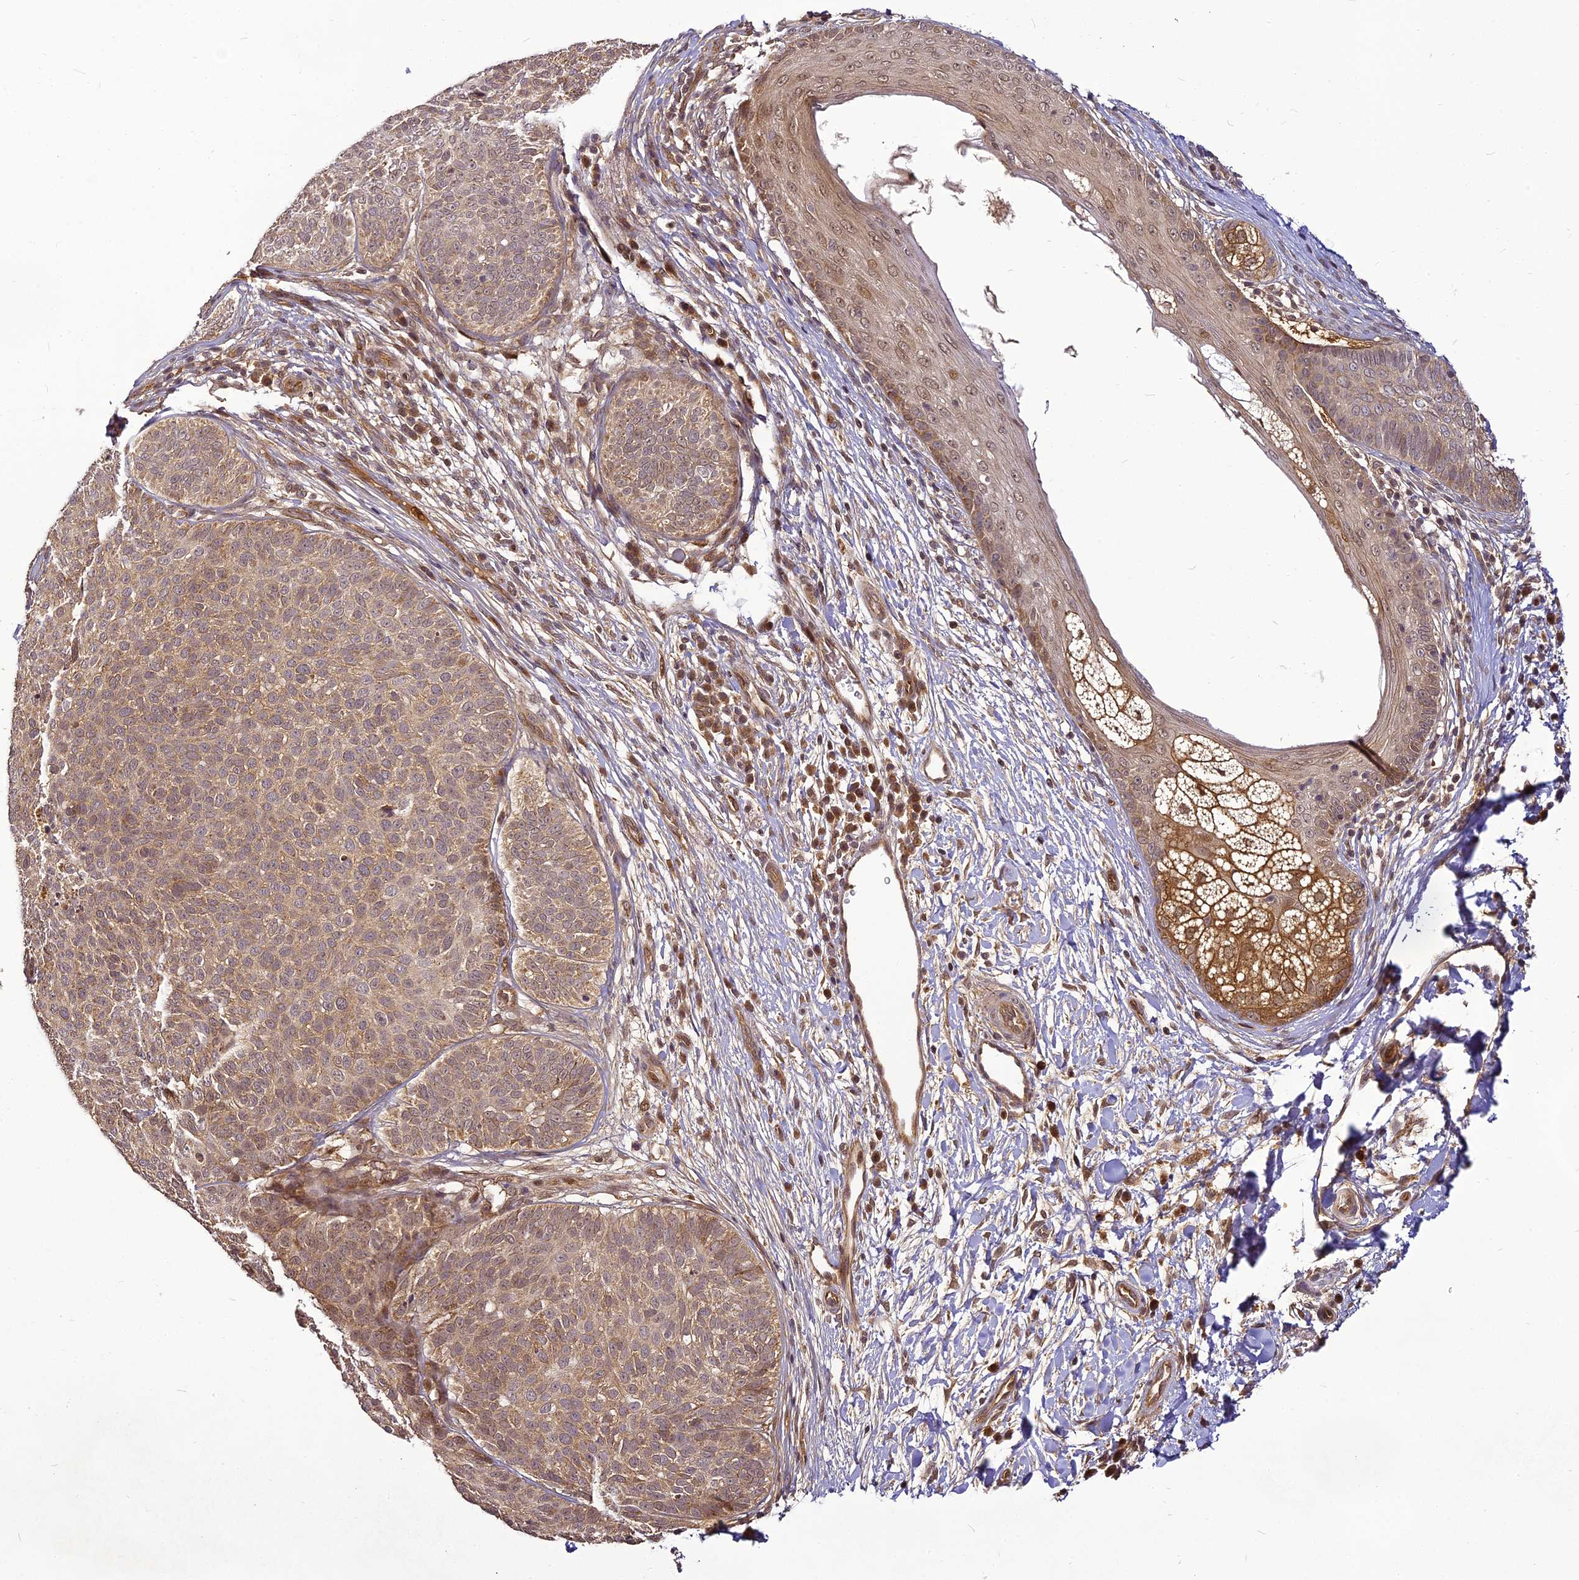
{"staining": {"intensity": "weak", "quantity": ">75%", "location": "cytoplasmic/membranous"}, "tissue": "skin cancer", "cell_type": "Tumor cells", "image_type": "cancer", "snomed": [{"axis": "morphology", "description": "Basal cell carcinoma"}, {"axis": "topography", "description": "Skin"}], "caption": "High-magnification brightfield microscopy of basal cell carcinoma (skin) stained with DAB (3,3'-diaminobenzidine) (brown) and counterstained with hematoxylin (blue). tumor cells exhibit weak cytoplasmic/membranous positivity is present in about>75% of cells.", "gene": "BCDIN3D", "patient": {"sex": "male", "age": 85}}